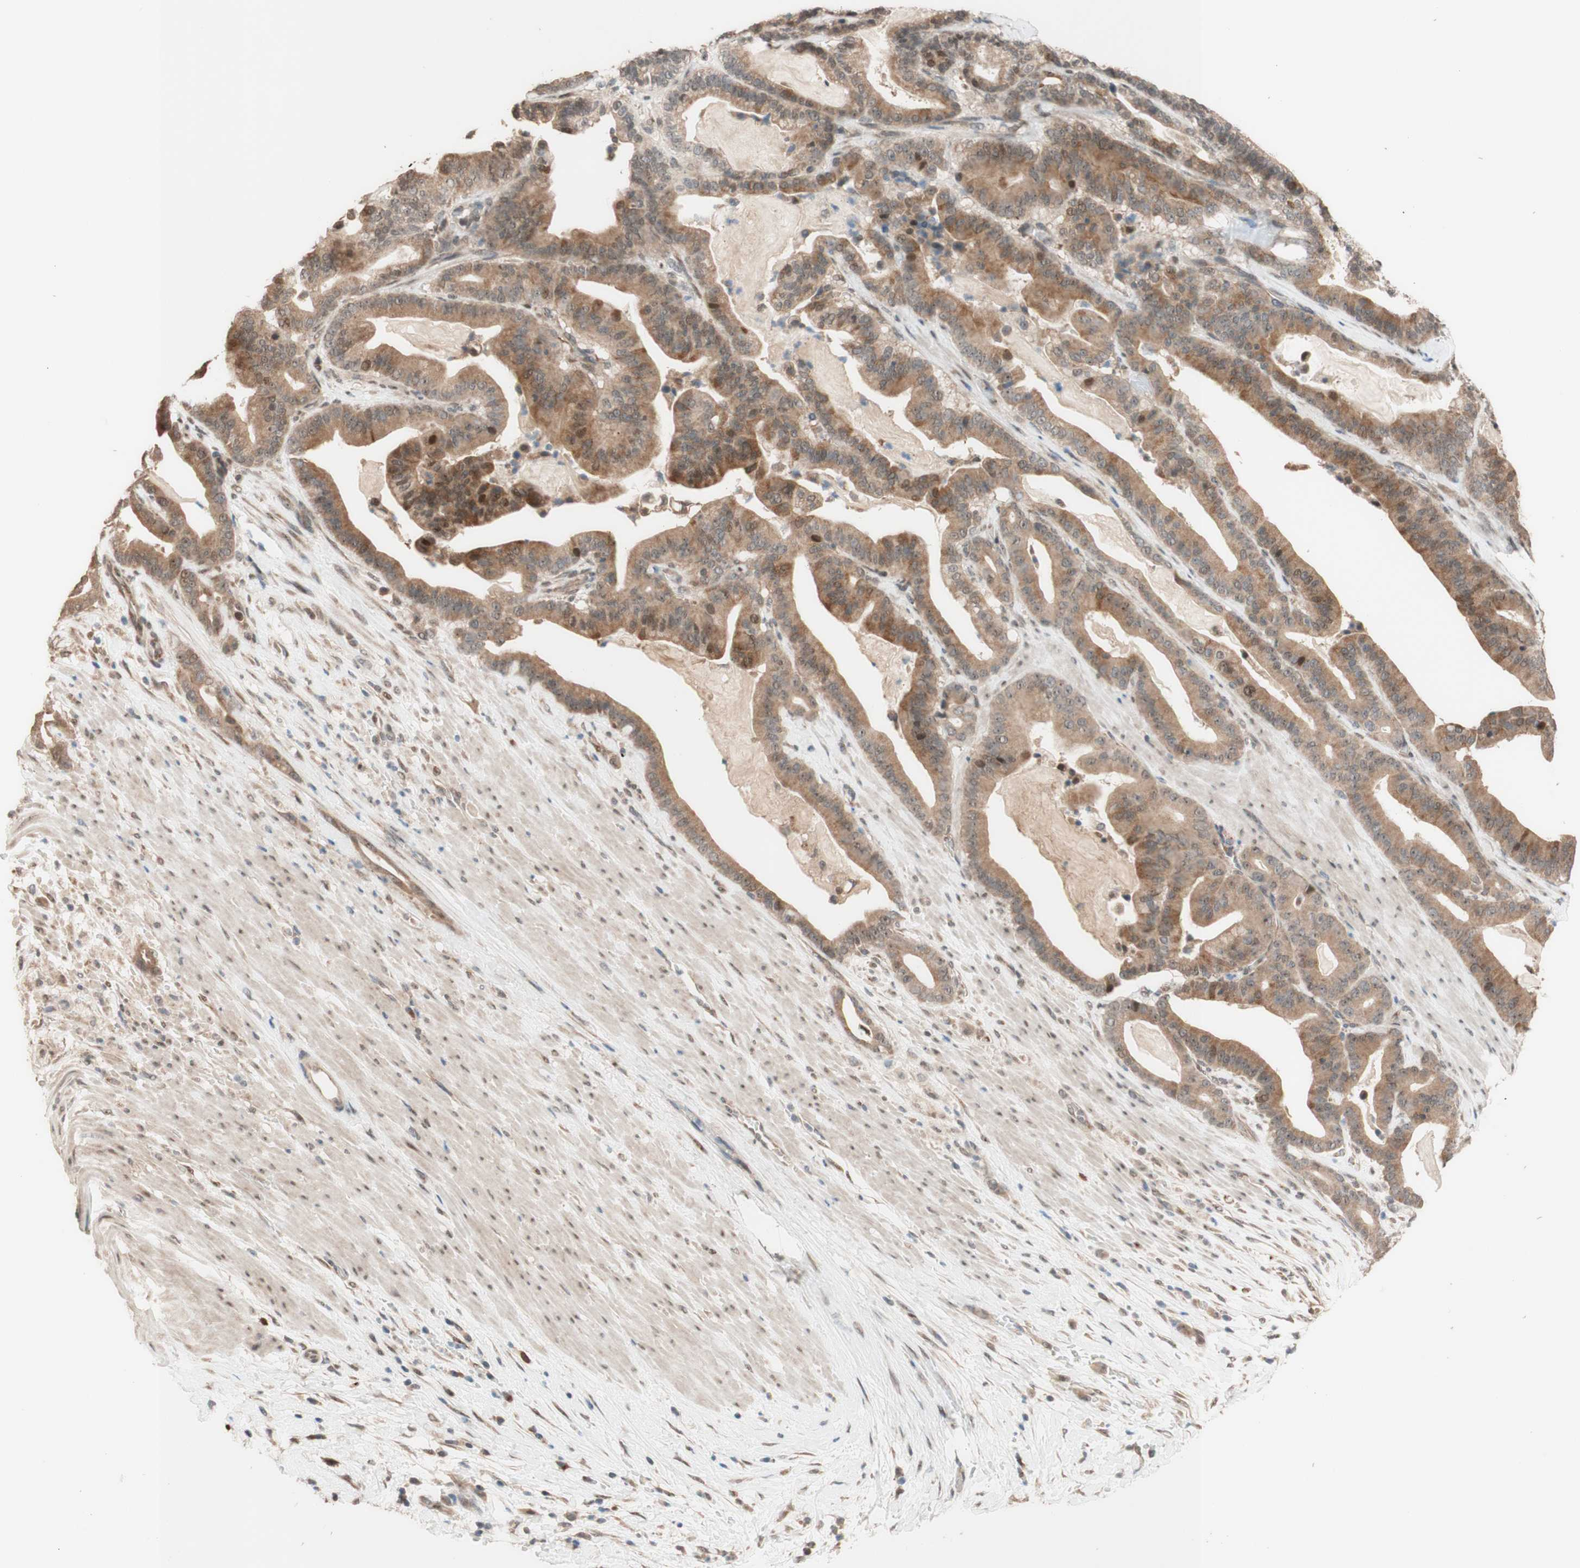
{"staining": {"intensity": "moderate", "quantity": ">75%", "location": "cytoplasmic/membranous"}, "tissue": "pancreatic cancer", "cell_type": "Tumor cells", "image_type": "cancer", "snomed": [{"axis": "morphology", "description": "Adenocarcinoma, NOS"}, {"axis": "topography", "description": "Pancreas"}], "caption": "Protein expression analysis of human adenocarcinoma (pancreatic) reveals moderate cytoplasmic/membranous positivity in about >75% of tumor cells.", "gene": "CCNC", "patient": {"sex": "male", "age": 63}}